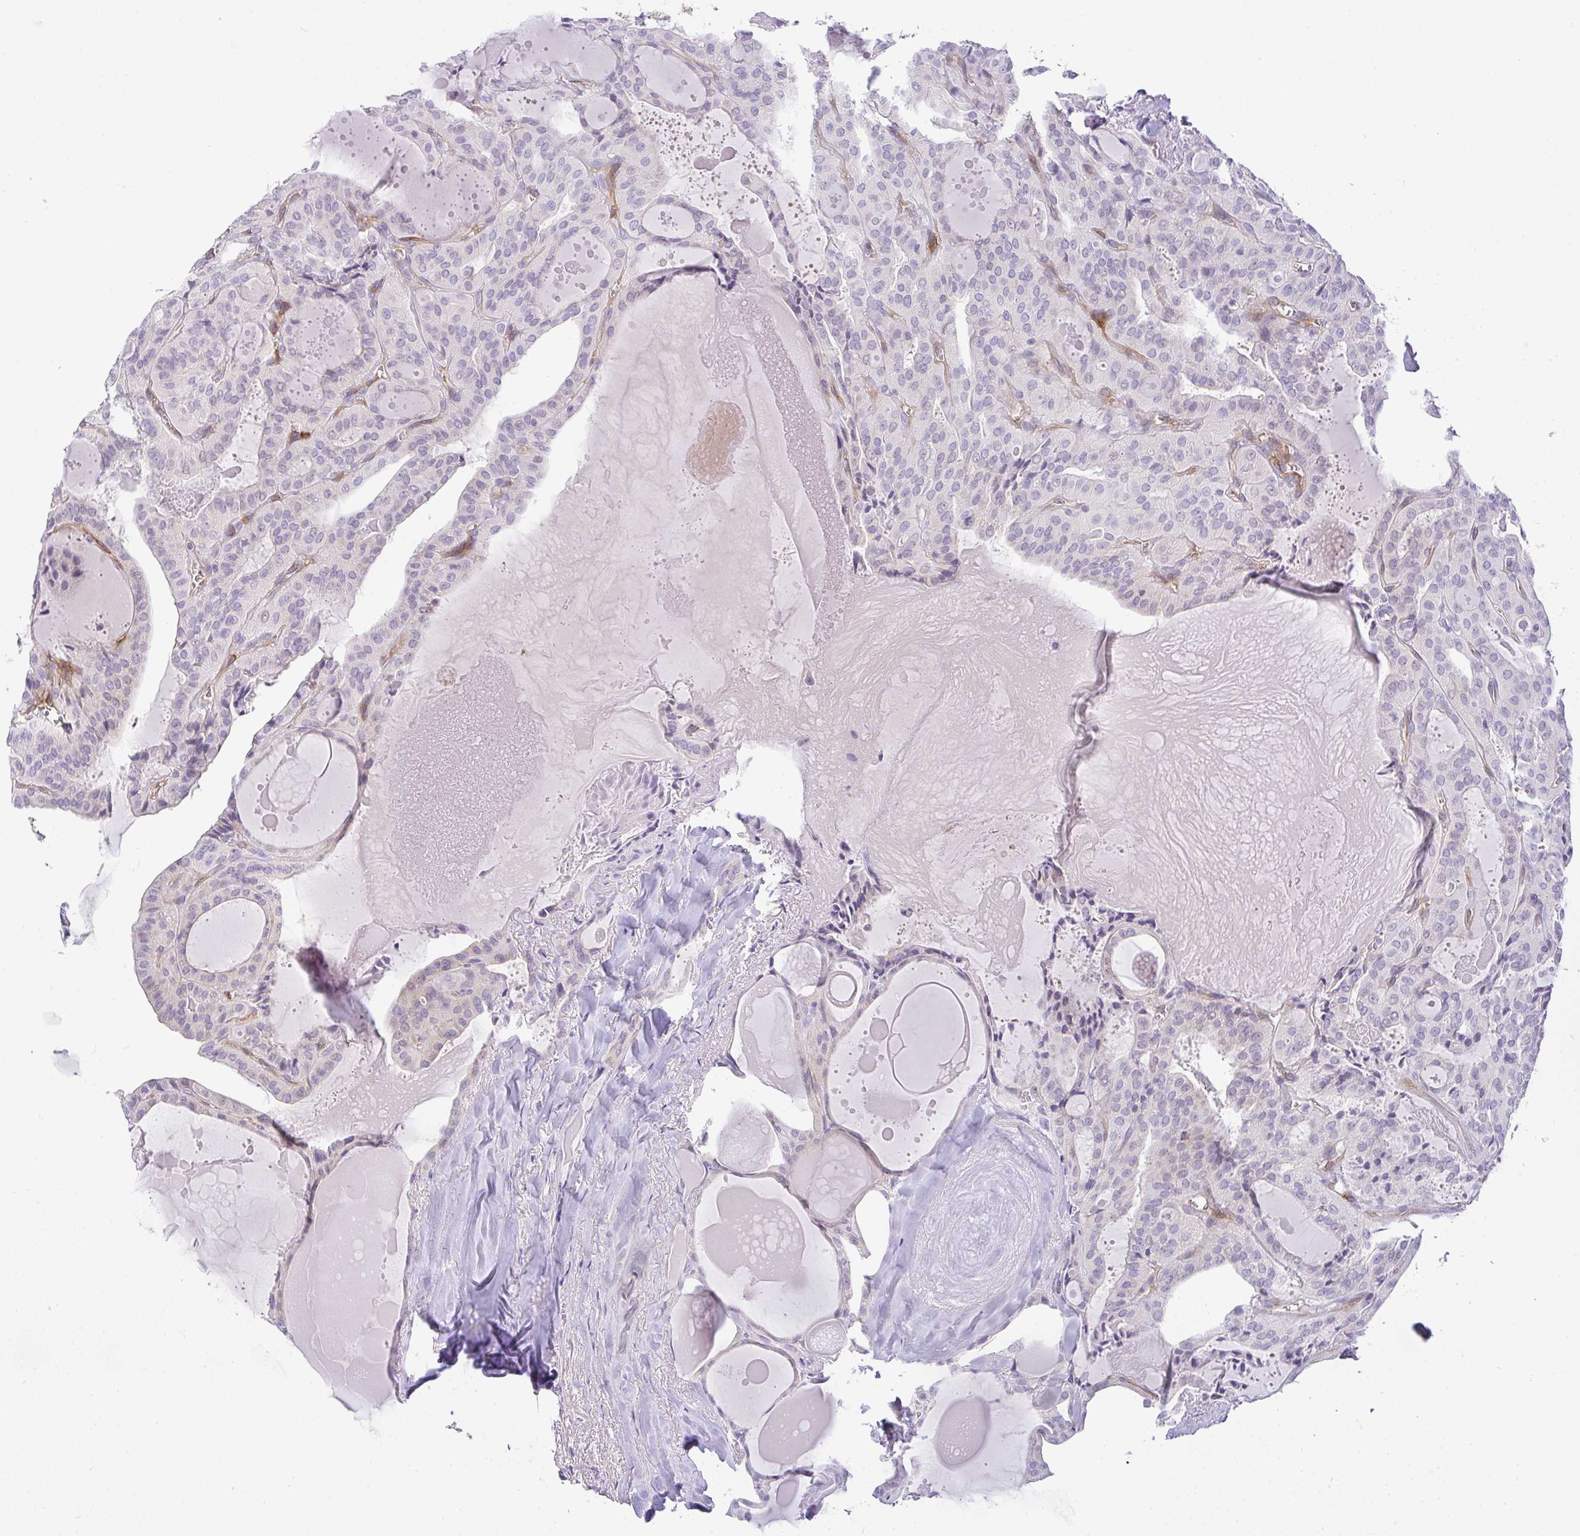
{"staining": {"intensity": "negative", "quantity": "none", "location": "none"}, "tissue": "thyroid cancer", "cell_type": "Tumor cells", "image_type": "cancer", "snomed": [{"axis": "morphology", "description": "Papillary adenocarcinoma, NOS"}, {"axis": "topography", "description": "Thyroid gland"}], "caption": "High magnification brightfield microscopy of papillary adenocarcinoma (thyroid) stained with DAB (3,3'-diaminobenzidine) (brown) and counterstained with hematoxylin (blue): tumor cells show no significant staining.", "gene": "LIPE", "patient": {"sex": "male", "age": 52}}